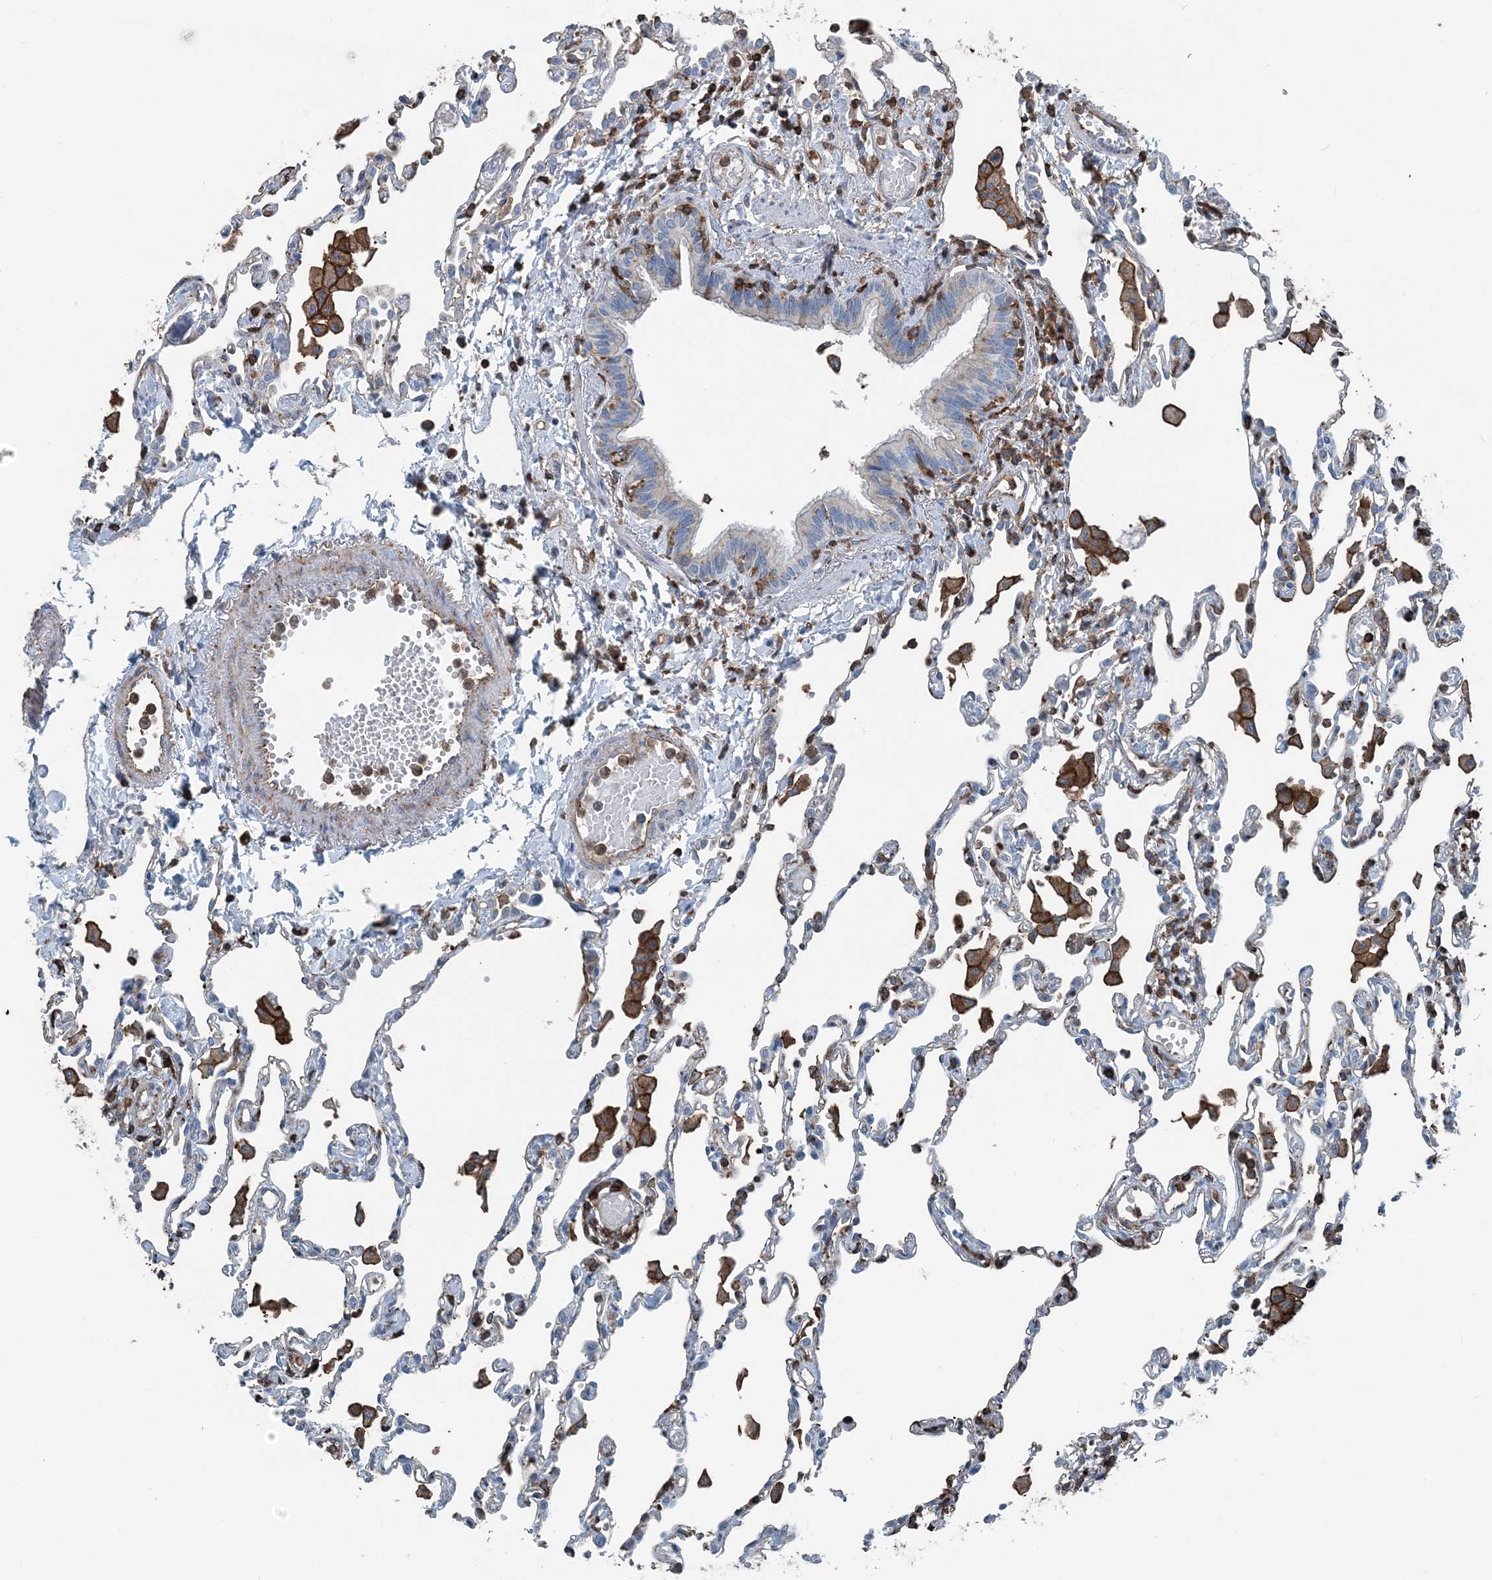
{"staining": {"intensity": "negative", "quantity": "none", "location": "none"}, "tissue": "lung", "cell_type": "Alveolar cells", "image_type": "normal", "snomed": [{"axis": "morphology", "description": "Normal tissue, NOS"}, {"axis": "topography", "description": "Bronchus"}, {"axis": "topography", "description": "Lung"}], "caption": "Immunohistochemical staining of unremarkable human lung demonstrates no significant staining in alveolar cells.", "gene": "CFL1", "patient": {"sex": "female", "age": 49}}